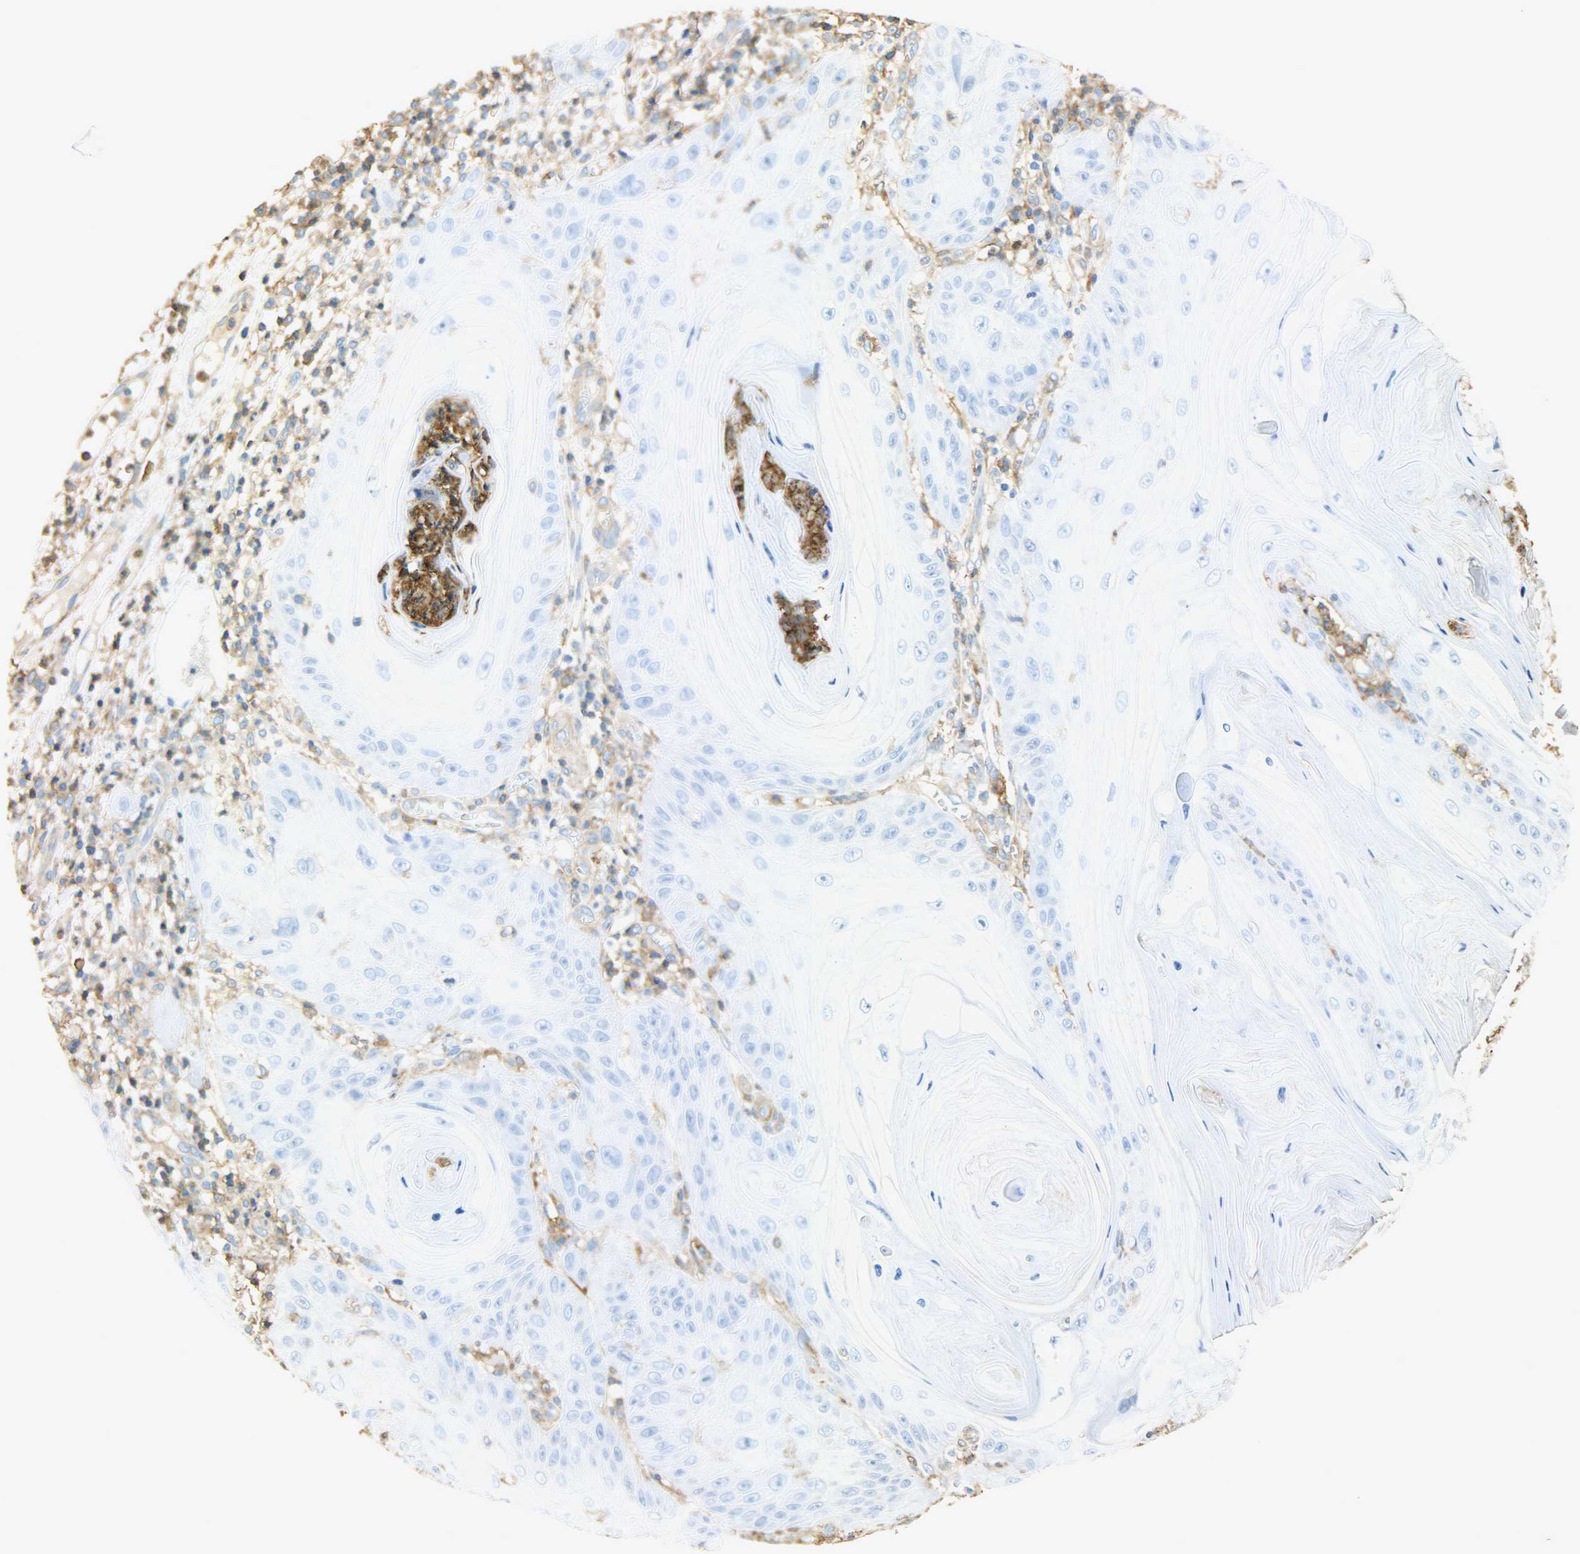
{"staining": {"intensity": "negative", "quantity": "none", "location": "none"}, "tissue": "skin cancer", "cell_type": "Tumor cells", "image_type": "cancer", "snomed": [{"axis": "morphology", "description": "Squamous cell carcinoma, NOS"}, {"axis": "topography", "description": "Skin"}], "caption": "Tumor cells are negative for brown protein staining in skin cancer. (DAB (3,3'-diaminobenzidine) immunohistochemistry (IHC), high magnification).", "gene": "ANXA6", "patient": {"sex": "female", "age": 78}}